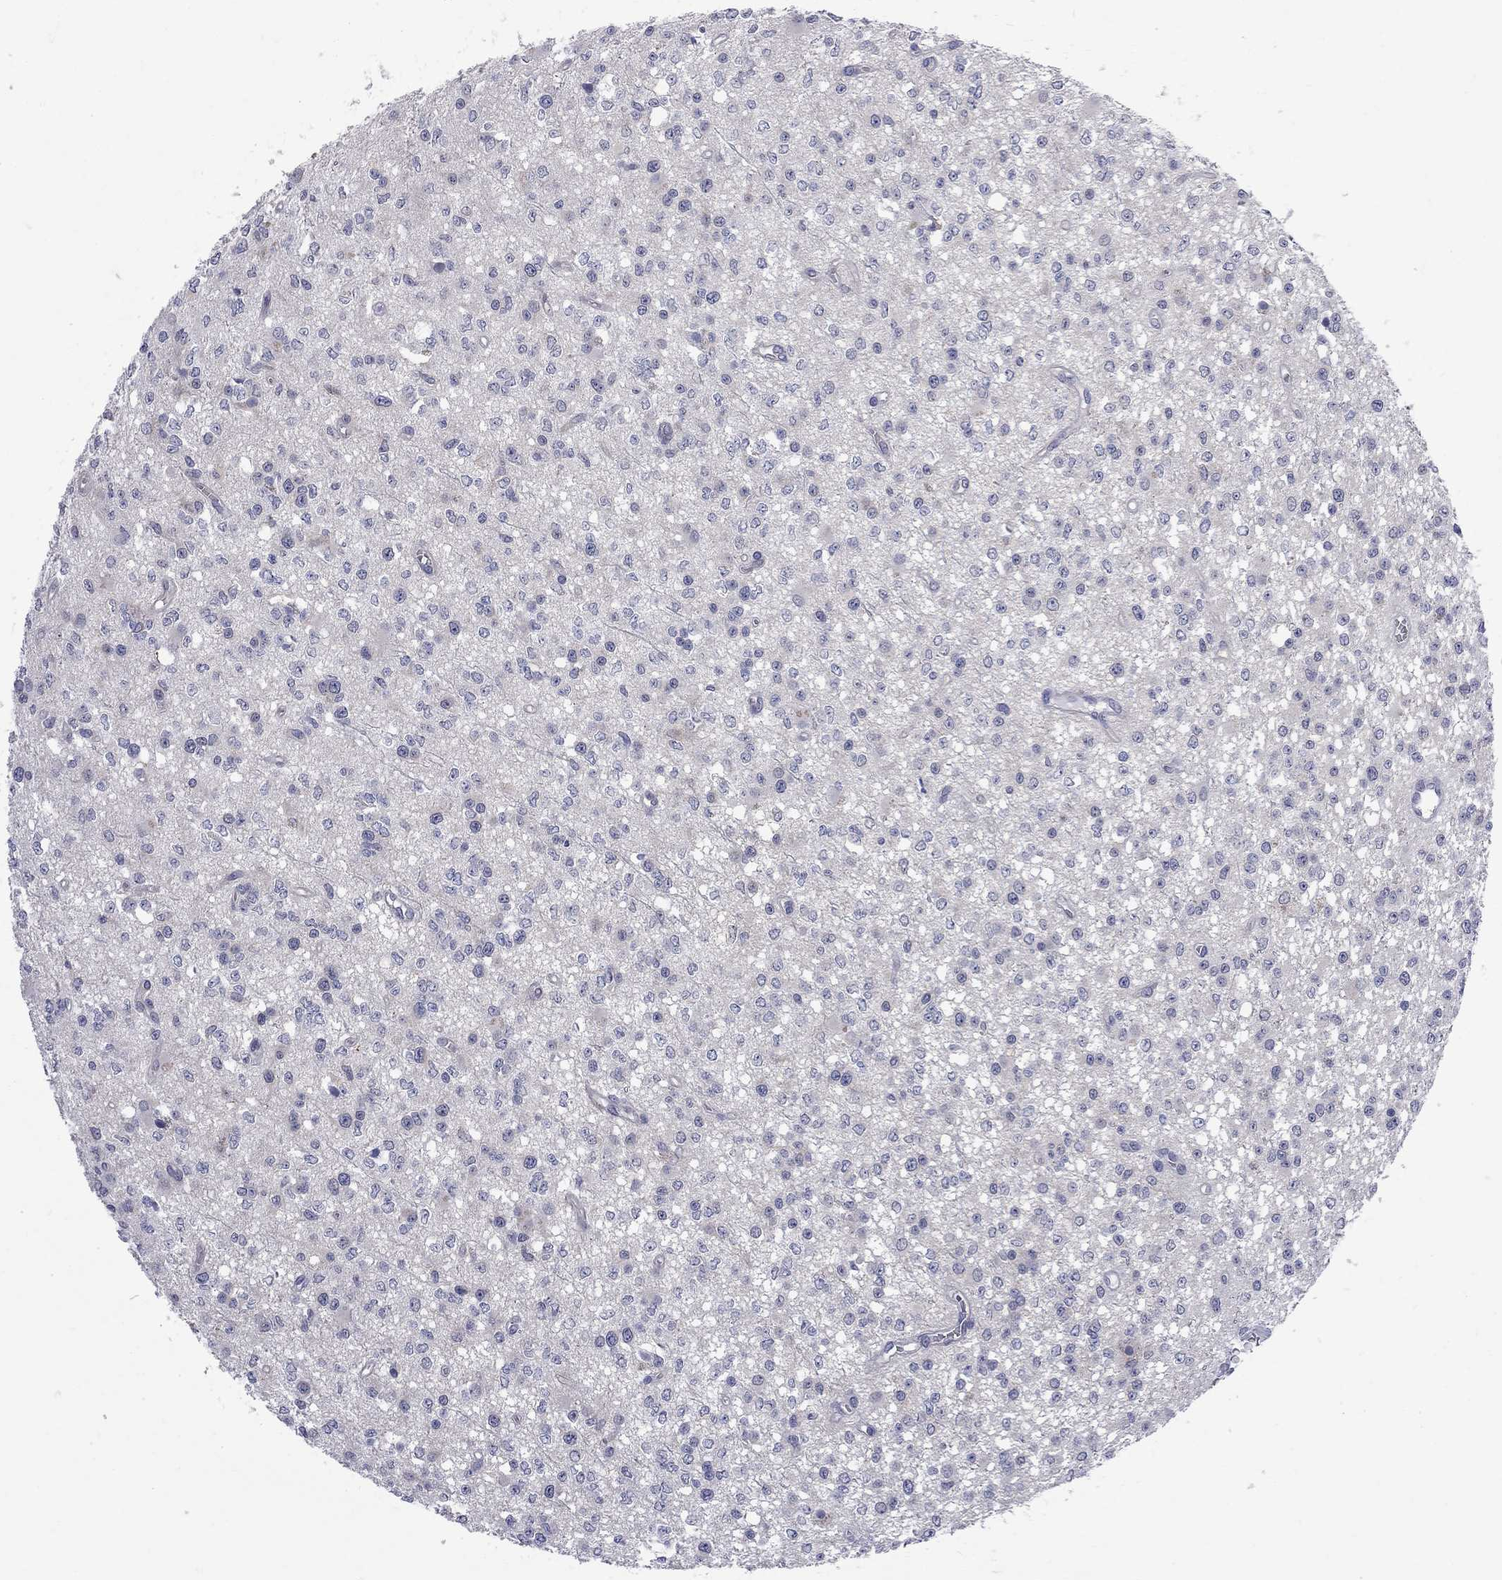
{"staining": {"intensity": "negative", "quantity": "none", "location": "none"}, "tissue": "glioma", "cell_type": "Tumor cells", "image_type": "cancer", "snomed": [{"axis": "morphology", "description": "Glioma, malignant, Low grade"}, {"axis": "topography", "description": "Brain"}], "caption": "DAB immunohistochemical staining of human glioma demonstrates no significant staining in tumor cells. (DAB immunohistochemistry with hematoxylin counter stain).", "gene": "GALNT8", "patient": {"sex": "female", "age": 45}}